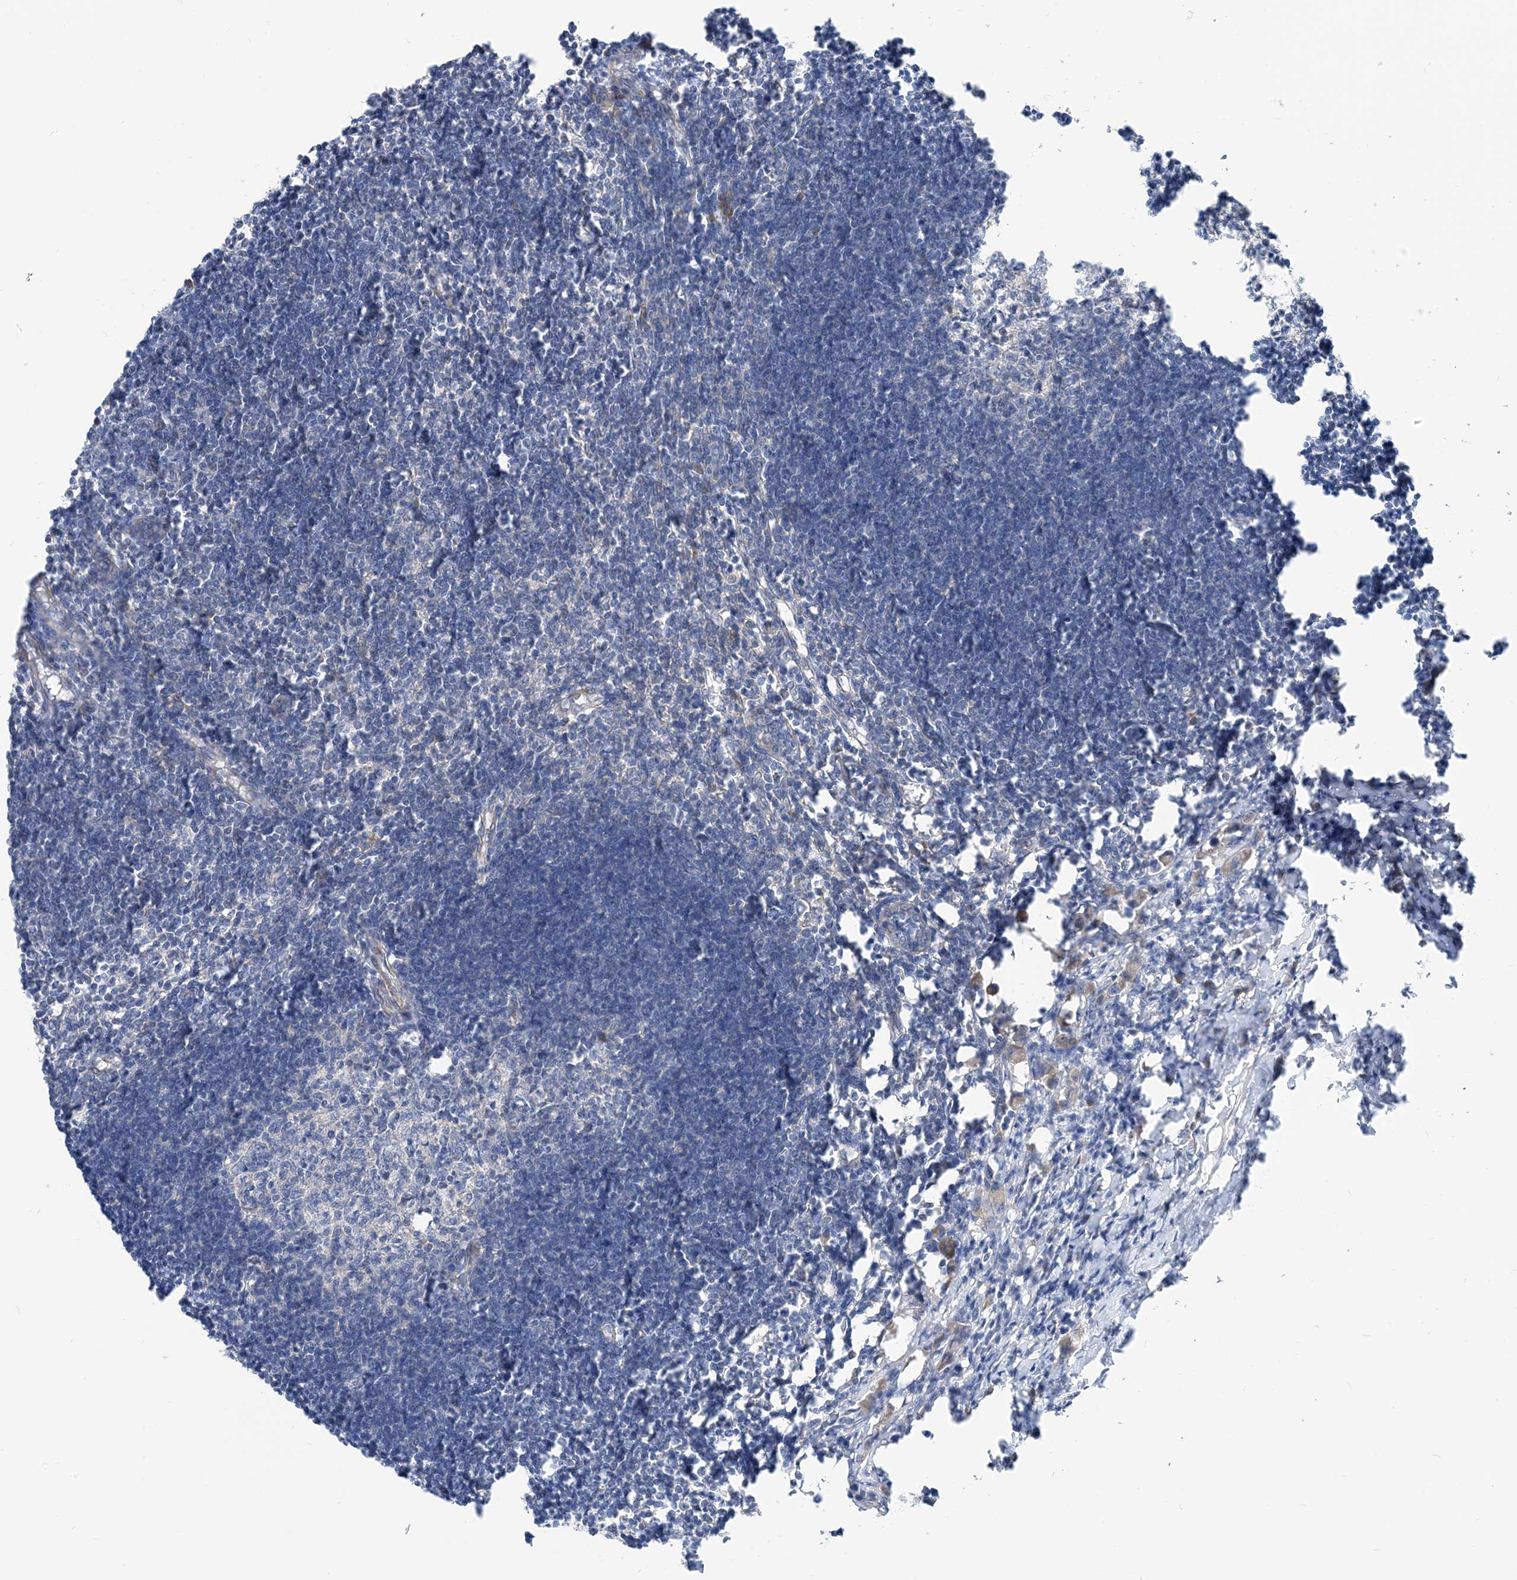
{"staining": {"intensity": "negative", "quantity": "none", "location": "none"}, "tissue": "lymph node", "cell_type": "Germinal center cells", "image_type": "normal", "snomed": [{"axis": "morphology", "description": "Normal tissue, NOS"}, {"axis": "morphology", "description": "Malignant melanoma, Metastatic site"}, {"axis": "topography", "description": "Lymph node"}], "caption": "DAB (3,3'-diaminobenzidine) immunohistochemical staining of benign lymph node shows no significant staining in germinal center cells.", "gene": "PLEKHA3", "patient": {"sex": "male", "age": 41}}